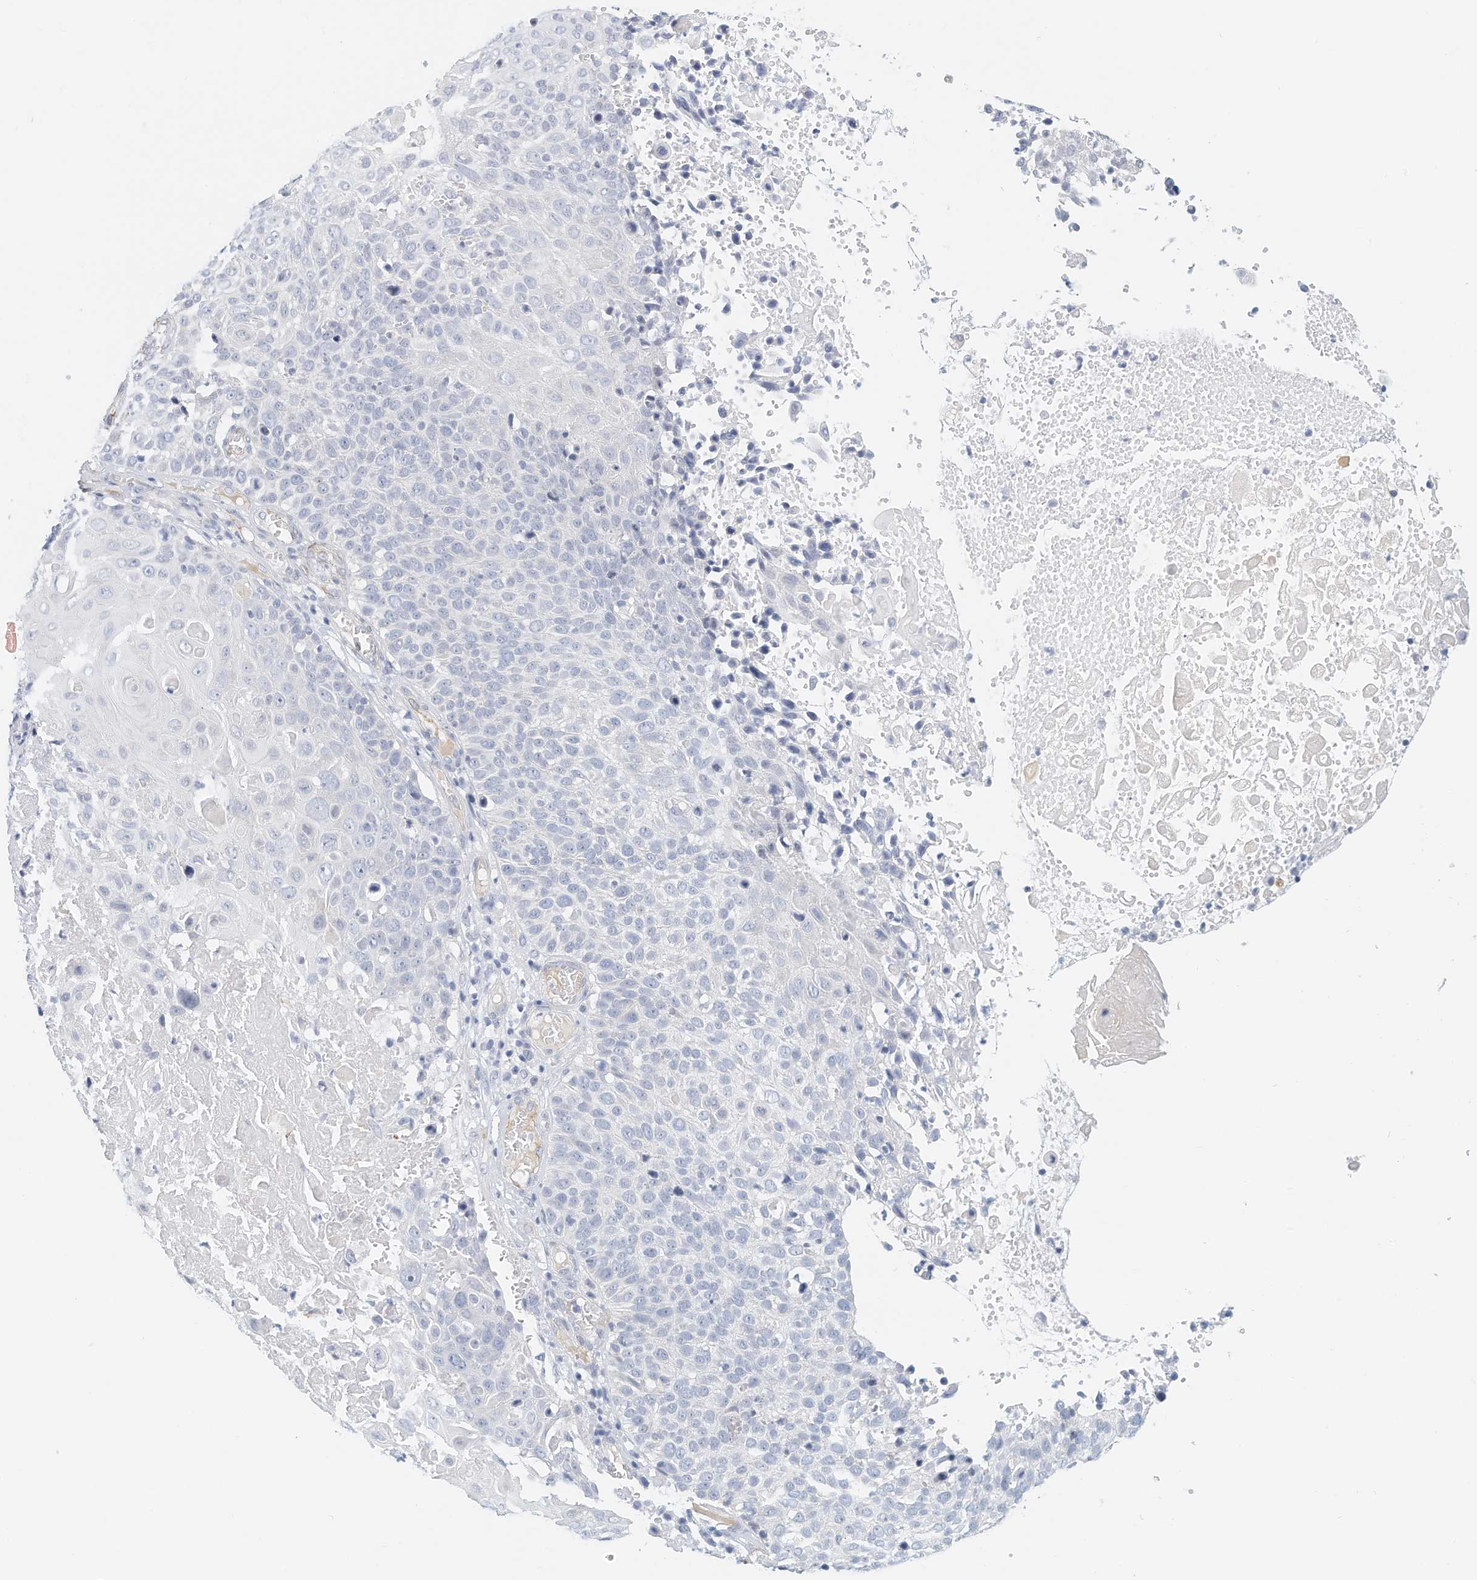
{"staining": {"intensity": "negative", "quantity": "none", "location": "none"}, "tissue": "cervical cancer", "cell_type": "Tumor cells", "image_type": "cancer", "snomed": [{"axis": "morphology", "description": "Squamous cell carcinoma, NOS"}, {"axis": "topography", "description": "Cervix"}], "caption": "Tumor cells are negative for brown protein staining in squamous cell carcinoma (cervical).", "gene": "ARHGAP28", "patient": {"sex": "female", "age": 74}}